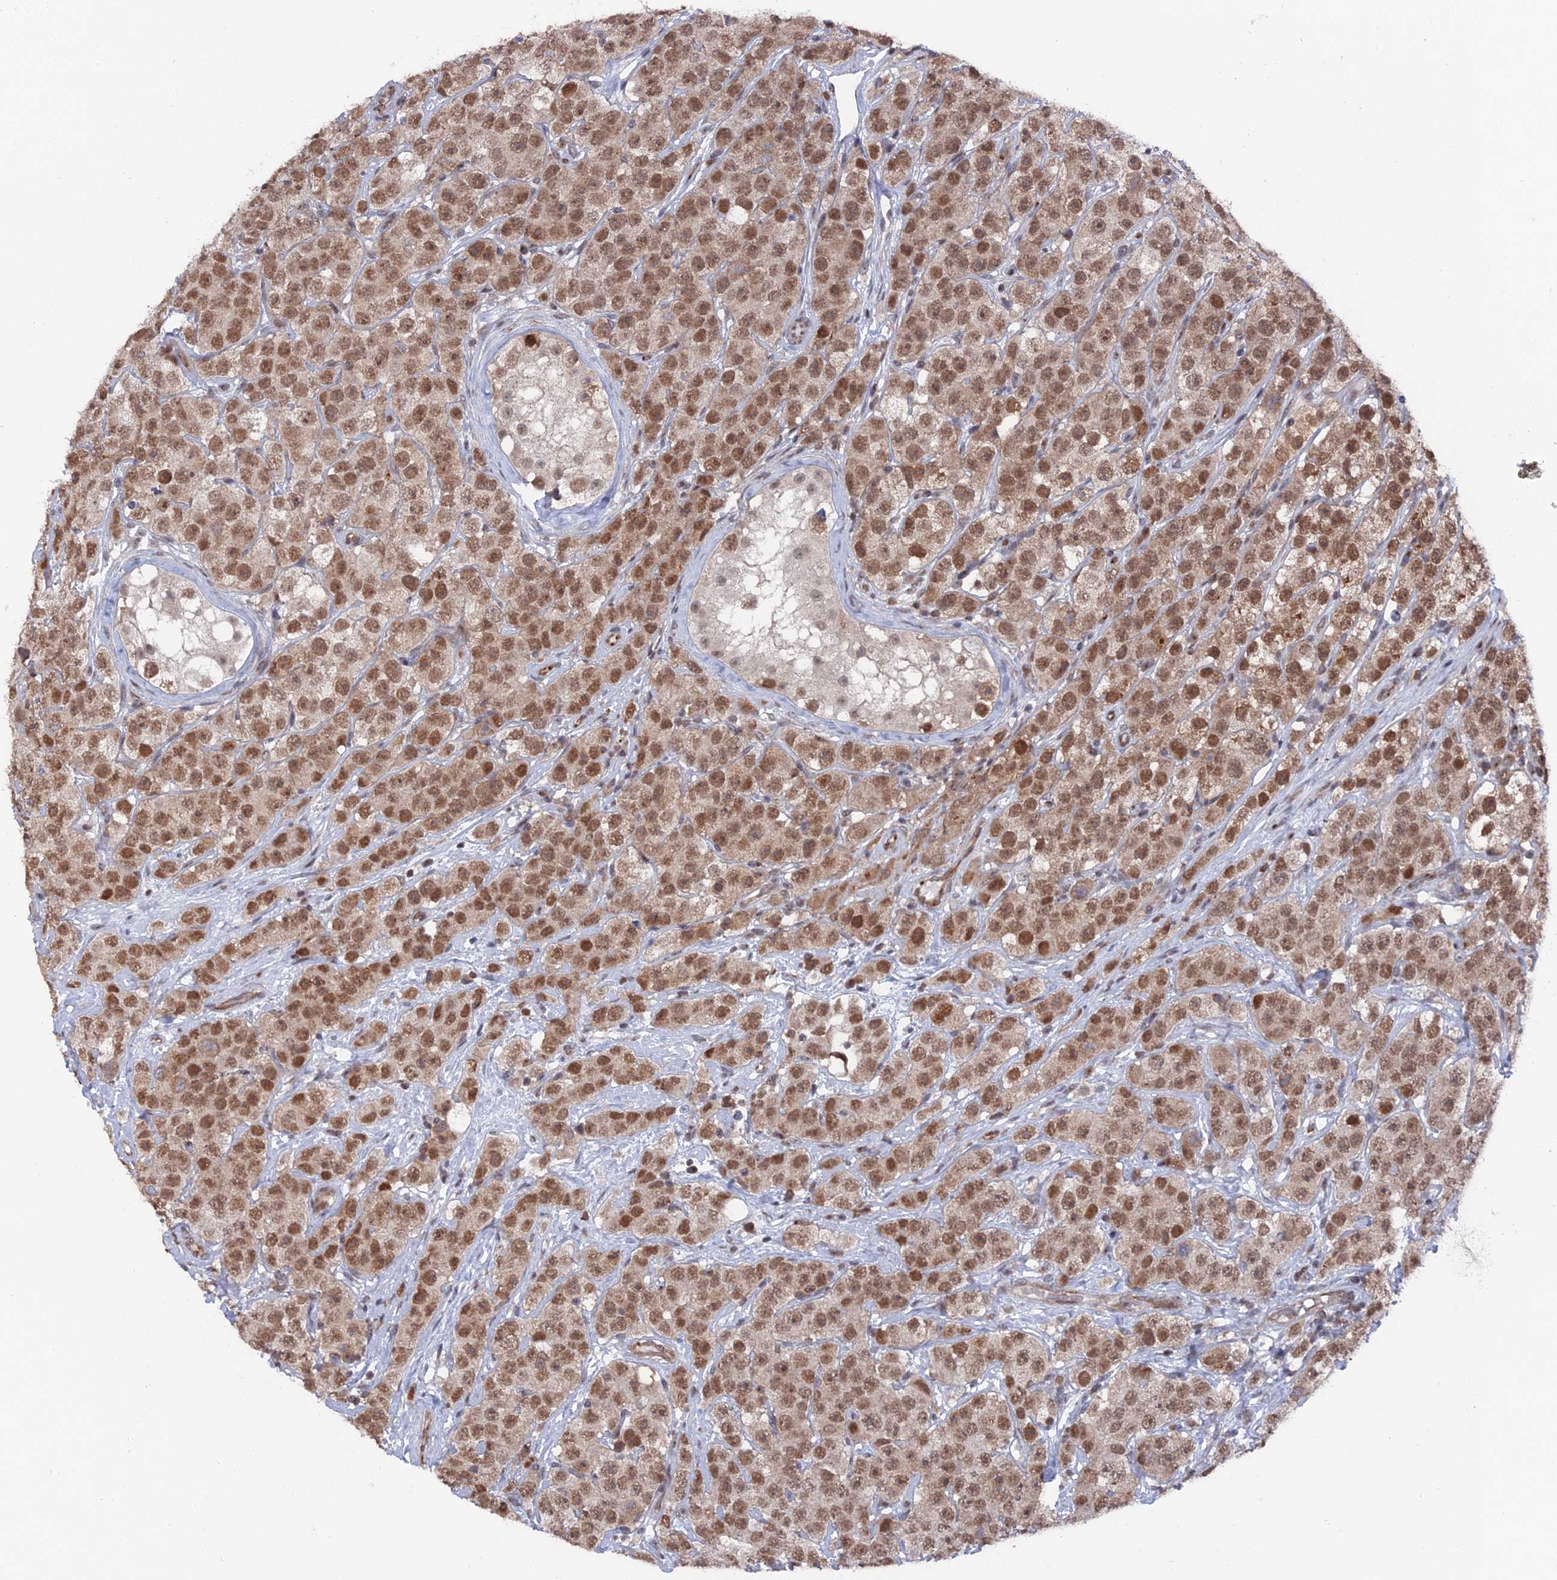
{"staining": {"intensity": "strong", "quantity": ">75%", "location": "nuclear"}, "tissue": "testis cancer", "cell_type": "Tumor cells", "image_type": "cancer", "snomed": [{"axis": "morphology", "description": "Seminoma, NOS"}, {"axis": "topography", "description": "Testis"}], "caption": "Human testis cancer stained for a protein (brown) demonstrates strong nuclear positive staining in approximately >75% of tumor cells.", "gene": "FHIP2A", "patient": {"sex": "male", "age": 28}}